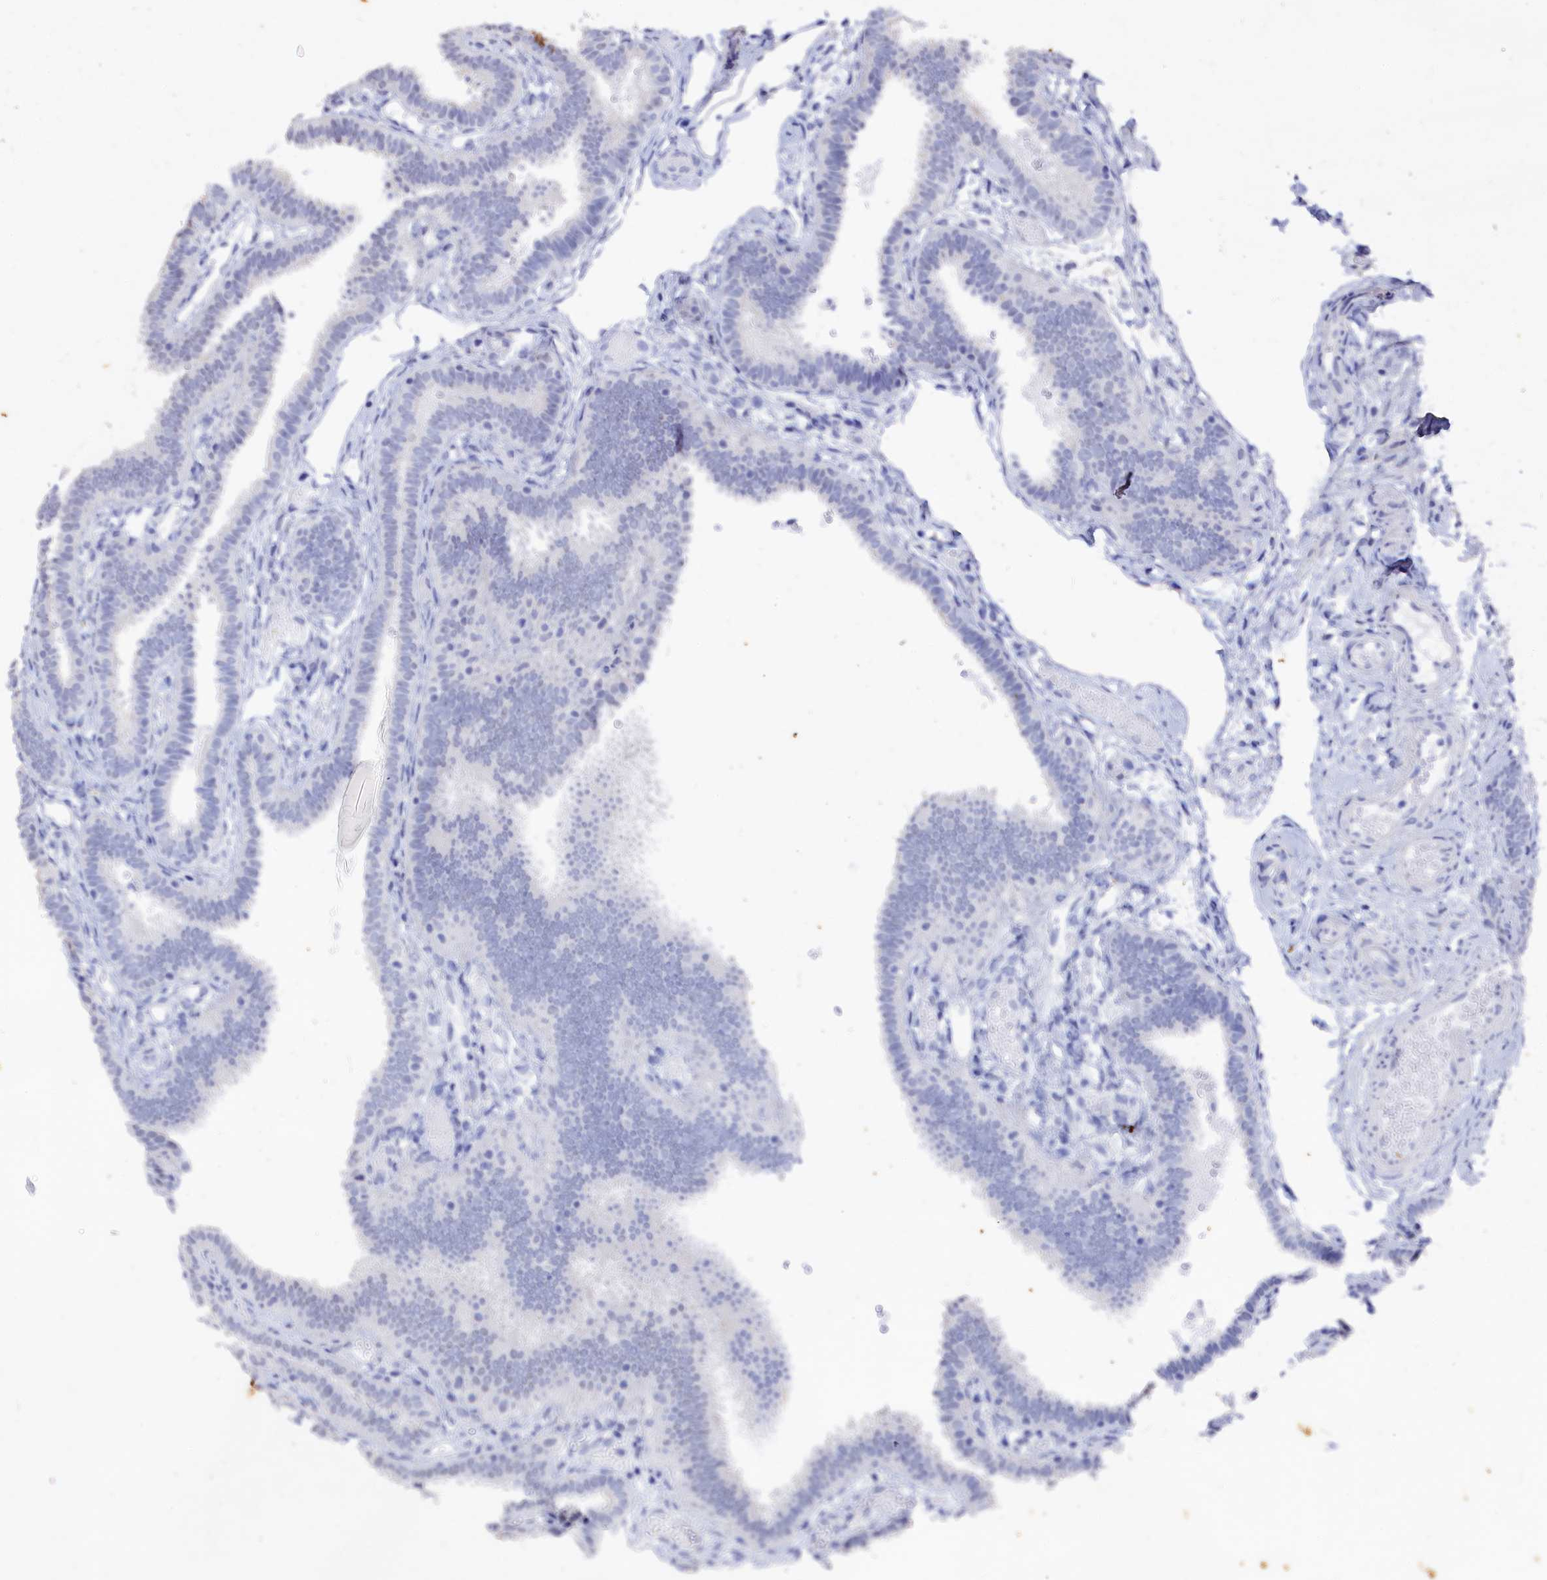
{"staining": {"intensity": "negative", "quantity": "none", "location": "none"}, "tissue": "fallopian tube", "cell_type": "Glandular cells", "image_type": "normal", "snomed": [{"axis": "morphology", "description": "Normal tissue, NOS"}, {"axis": "topography", "description": "Fallopian tube"}], "caption": "DAB immunohistochemical staining of unremarkable fallopian tube displays no significant expression in glandular cells. (DAB immunohistochemistry (IHC) visualized using brightfield microscopy, high magnification).", "gene": "SEMG2", "patient": {"sex": "female", "age": 37}}